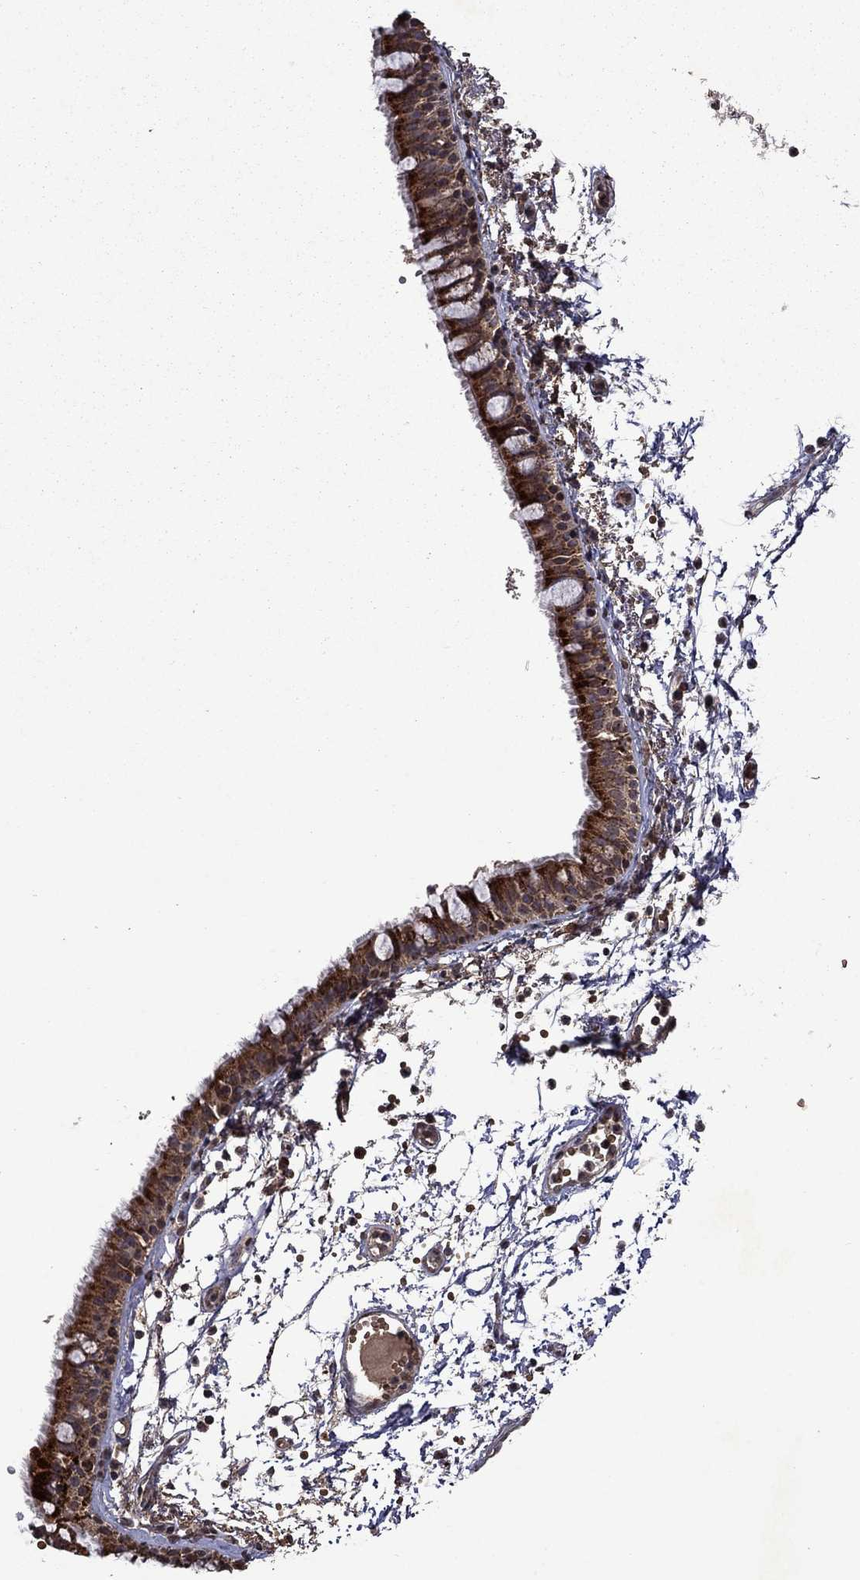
{"staining": {"intensity": "strong", "quantity": "25%-75%", "location": "cytoplasmic/membranous"}, "tissue": "bronchus", "cell_type": "Respiratory epithelial cells", "image_type": "normal", "snomed": [{"axis": "morphology", "description": "Normal tissue, NOS"}, {"axis": "topography", "description": "Cartilage tissue"}, {"axis": "topography", "description": "Bronchus"}], "caption": "Approximately 25%-75% of respiratory epithelial cells in unremarkable human bronchus demonstrate strong cytoplasmic/membranous protein staining as visualized by brown immunohistochemical staining.", "gene": "ITM2B", "patient": {"sex": "male", "age": 66}}